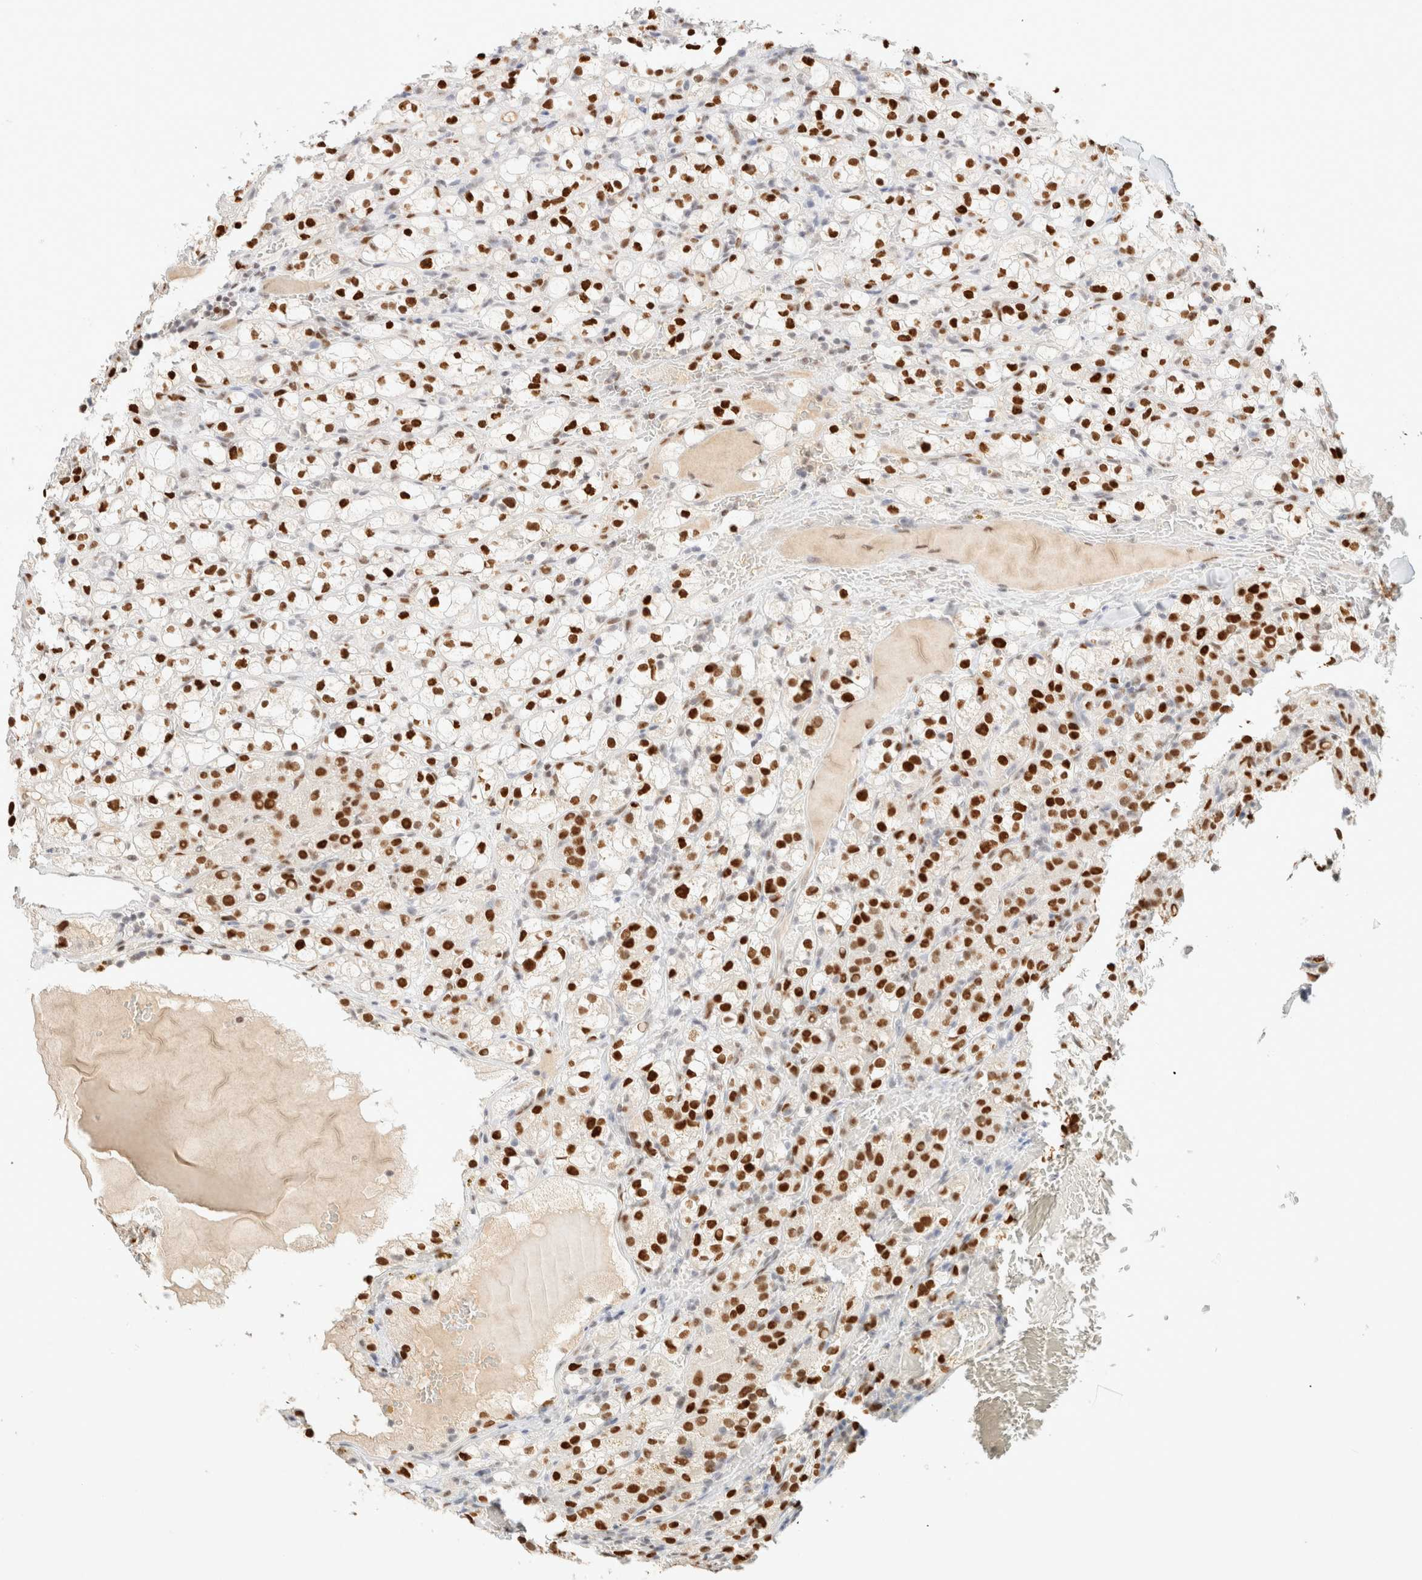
{"staining": {"intensity": "strong", "quantity": ">75%", "location": "nuclear"}, "tissue": "renal cancer", "cell_type": "Tumor cells", "image_type": "cancer", "snomed": [{"axis": "morphology", "description": "Adenocarcinoma, NOS"}, {"axis": "topography", "description": "Kidney"}], "caption": "Human adenocarcinoma (renal) stained for a protein (brown) shows strong nuclear positive expression in about >75% of tumor cells.", "gene": "DDB2", "patient": {"sex": "male", "age": 61}}